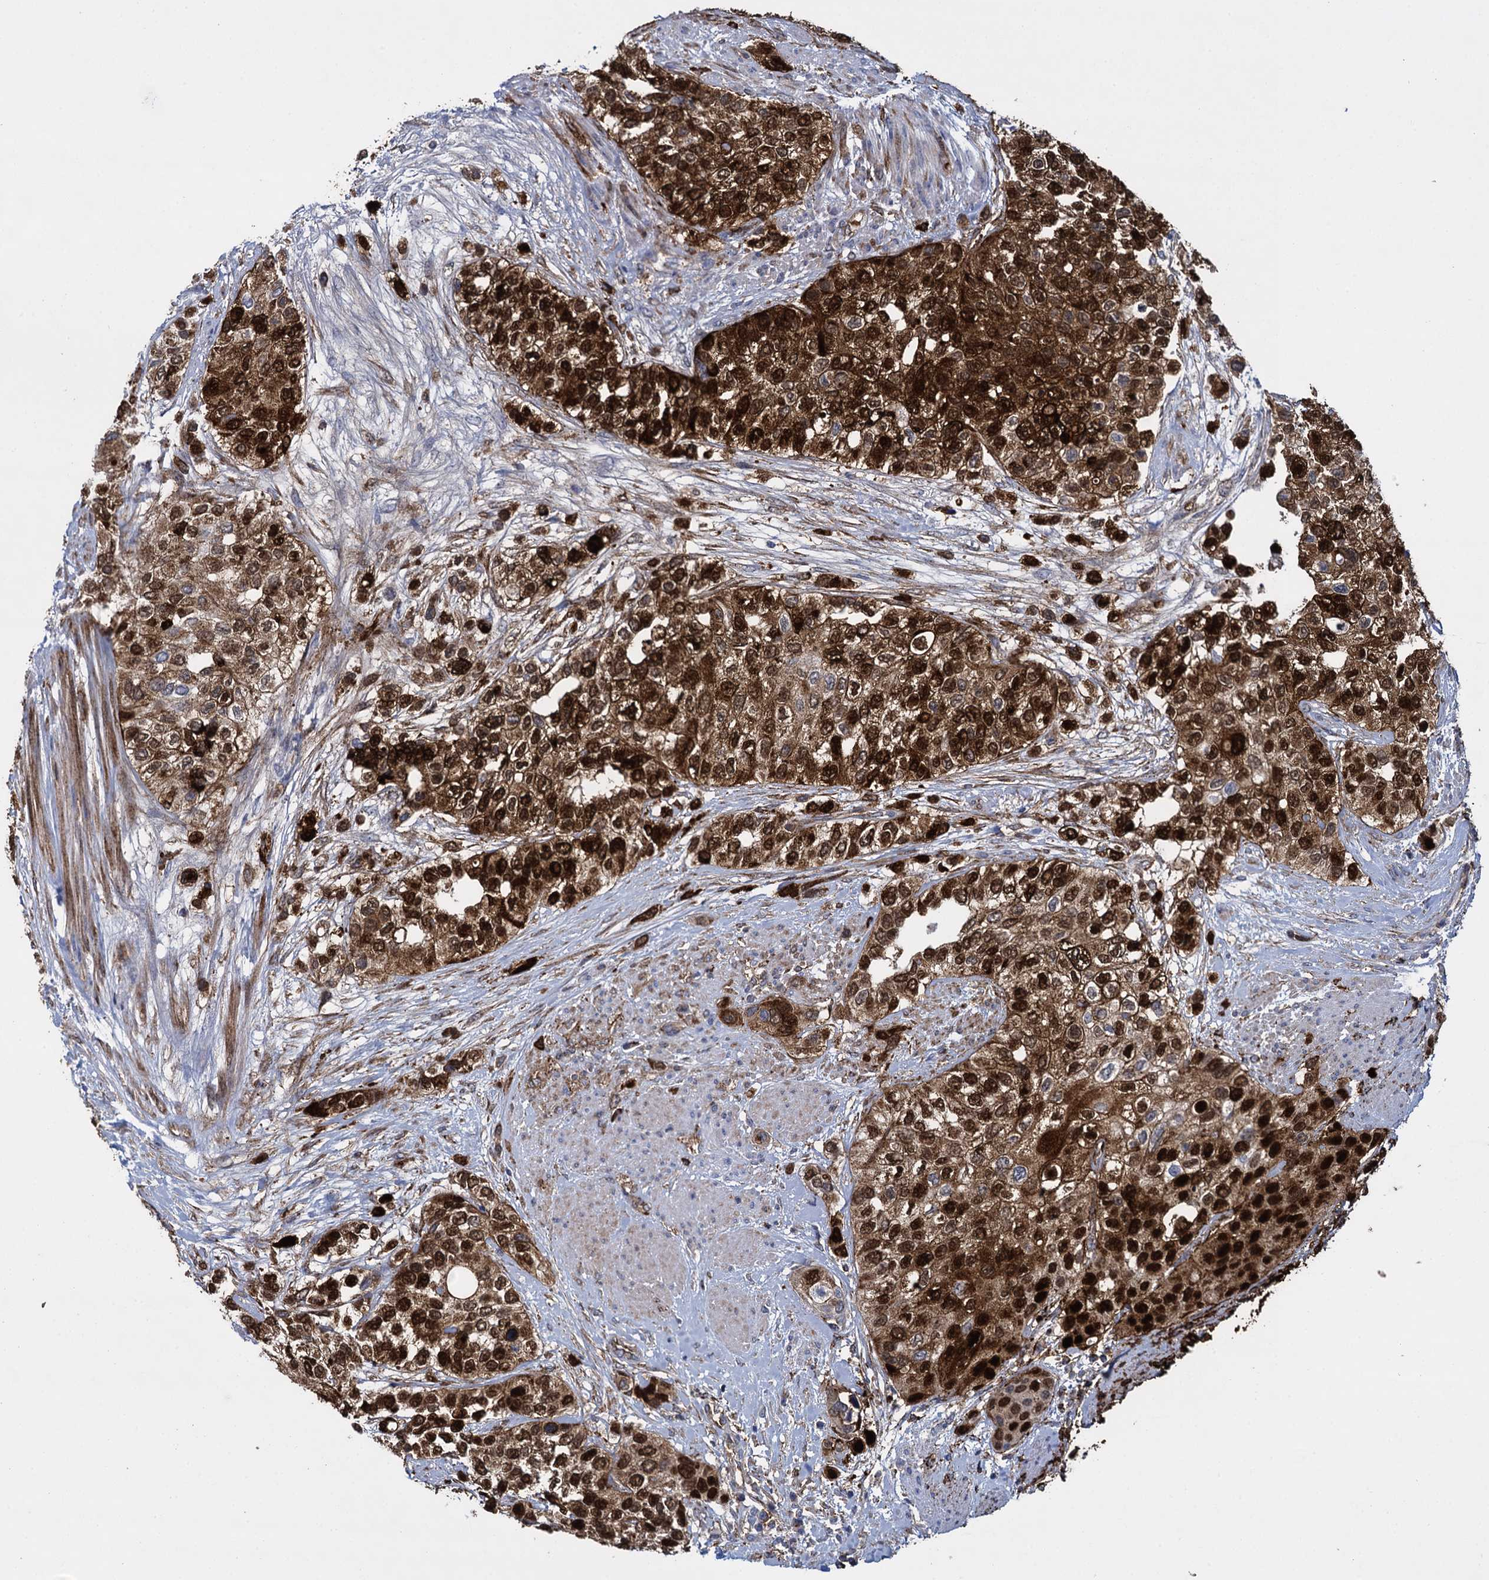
{"staining": {"intensity": "strong", "quantity": ">75%", "location": "cytoplasmic/membranous,nuclear"}, "tissue": "urothelial cancer", "cell_type": "Tumor cells", "image_type": "cancer", "snomed": [{"axis": "morphology", "description": "Normal tissue, NOS"}, {"axis": "morphology", "description": "Urothelial carcinoma, High grade"}, {"axis": "topography", "description": "Vascular tissue"}, {"axis": "topography", "description": "Urinary bladder"}], "caption": "Human high-grade urothelial carcinoma stained for a protein (brown) displays strong cytoplasmic/membranous and nuclear positive positivity in about >75% of tumor cells.", "gene": "SNCG", "patient": {"sex": "female", "age": 56}}